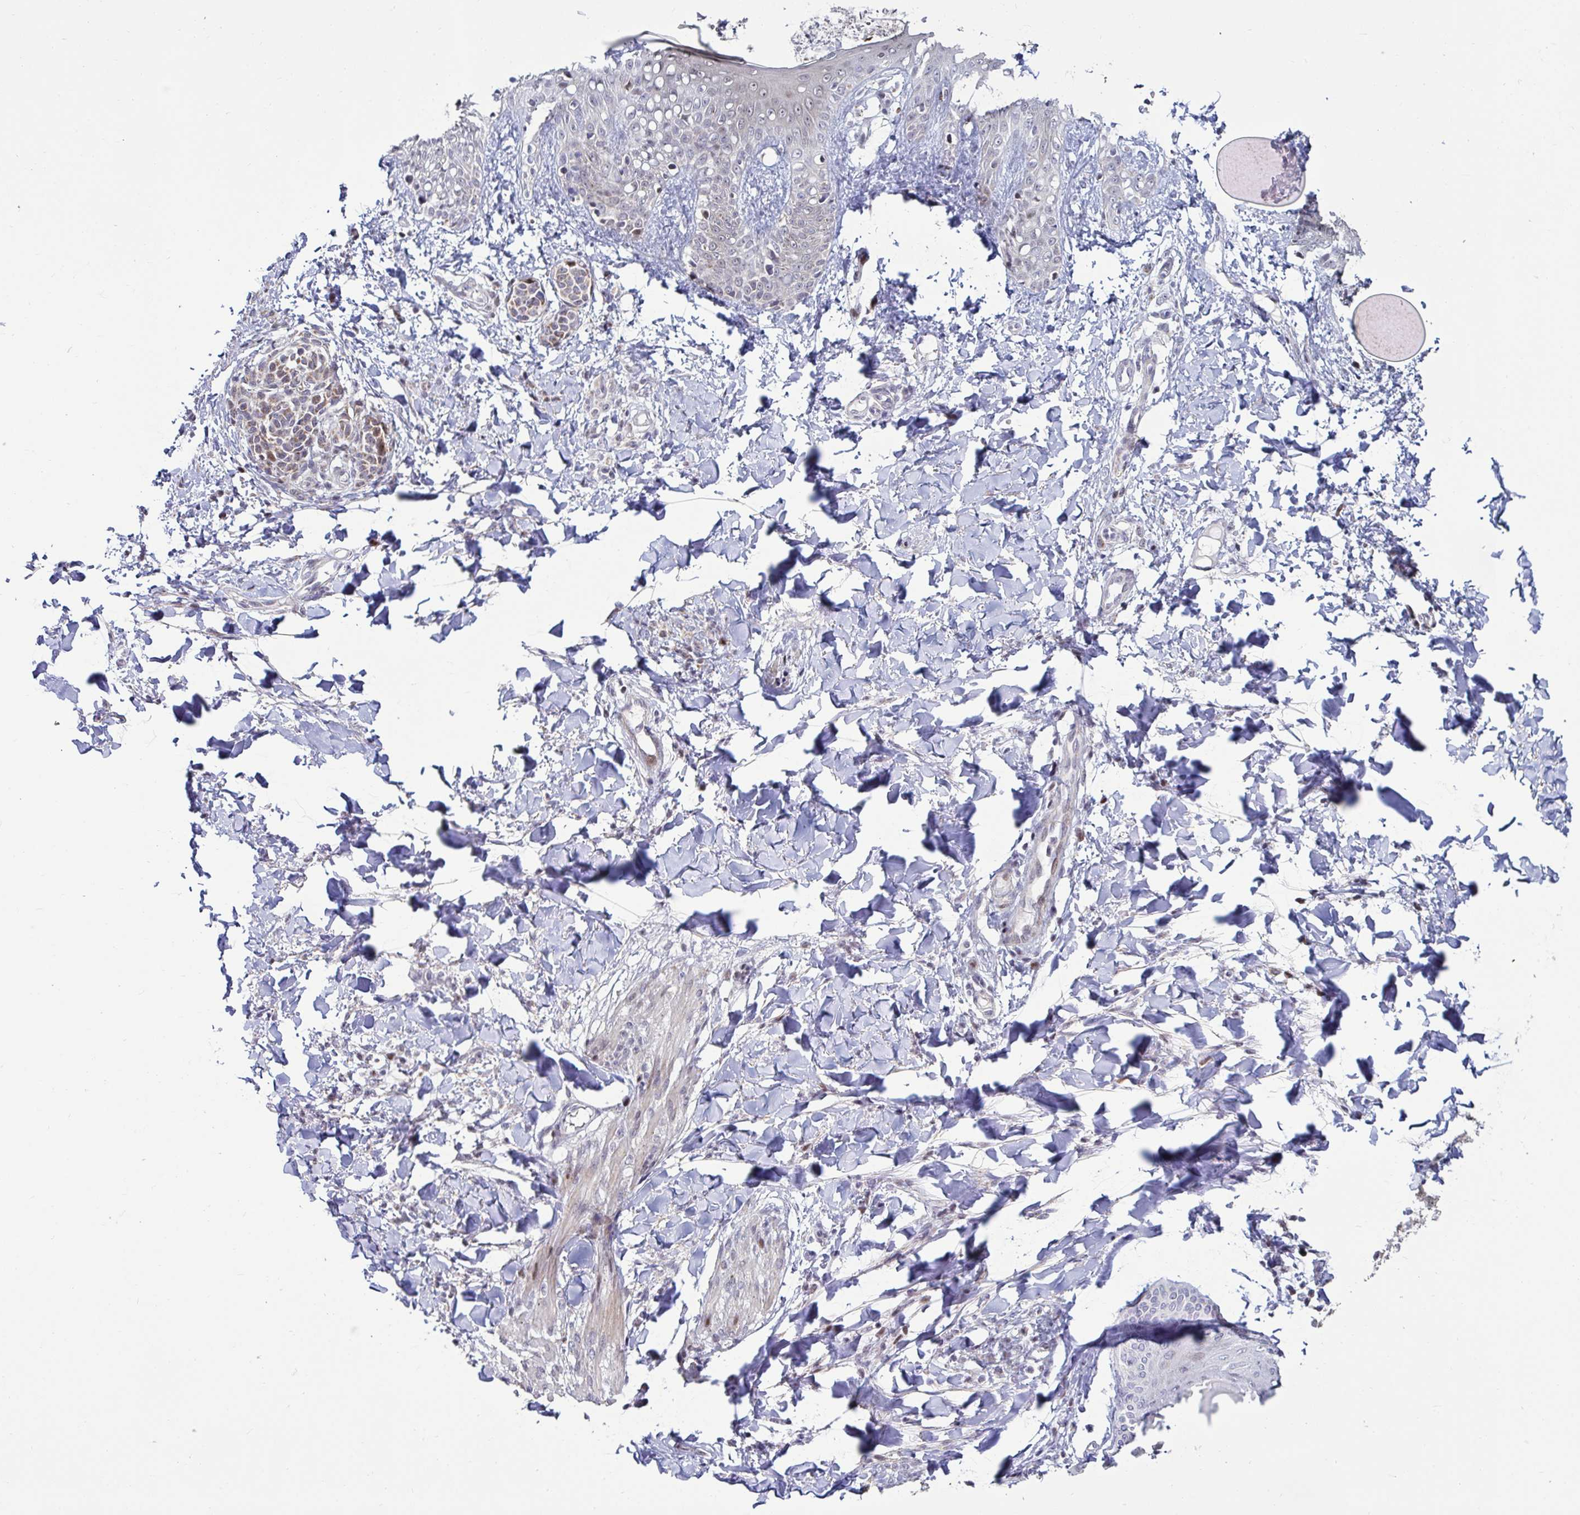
{"staining": {"intensity": "negative", "quantity": "none", "location": "none"}, "tissue": "skin", "cell_type": "Fibroblasts", "image_type": "normal", "snomed": [{"axis": "morphology", "description": "Normal tissue, NOS"}, {"axis": "topography", "description": "Skin"}], "caption": "Immunohistochemistry (IHC) image of unremarkable skin: human skin stained with DAB (3,3'-diaminobenzidine) reveals no significant protein staining in fibroblasts. Nuclei are stained in blue.", "gene": "DZIP1", "patient": {"sex": "male", "age": 16}}